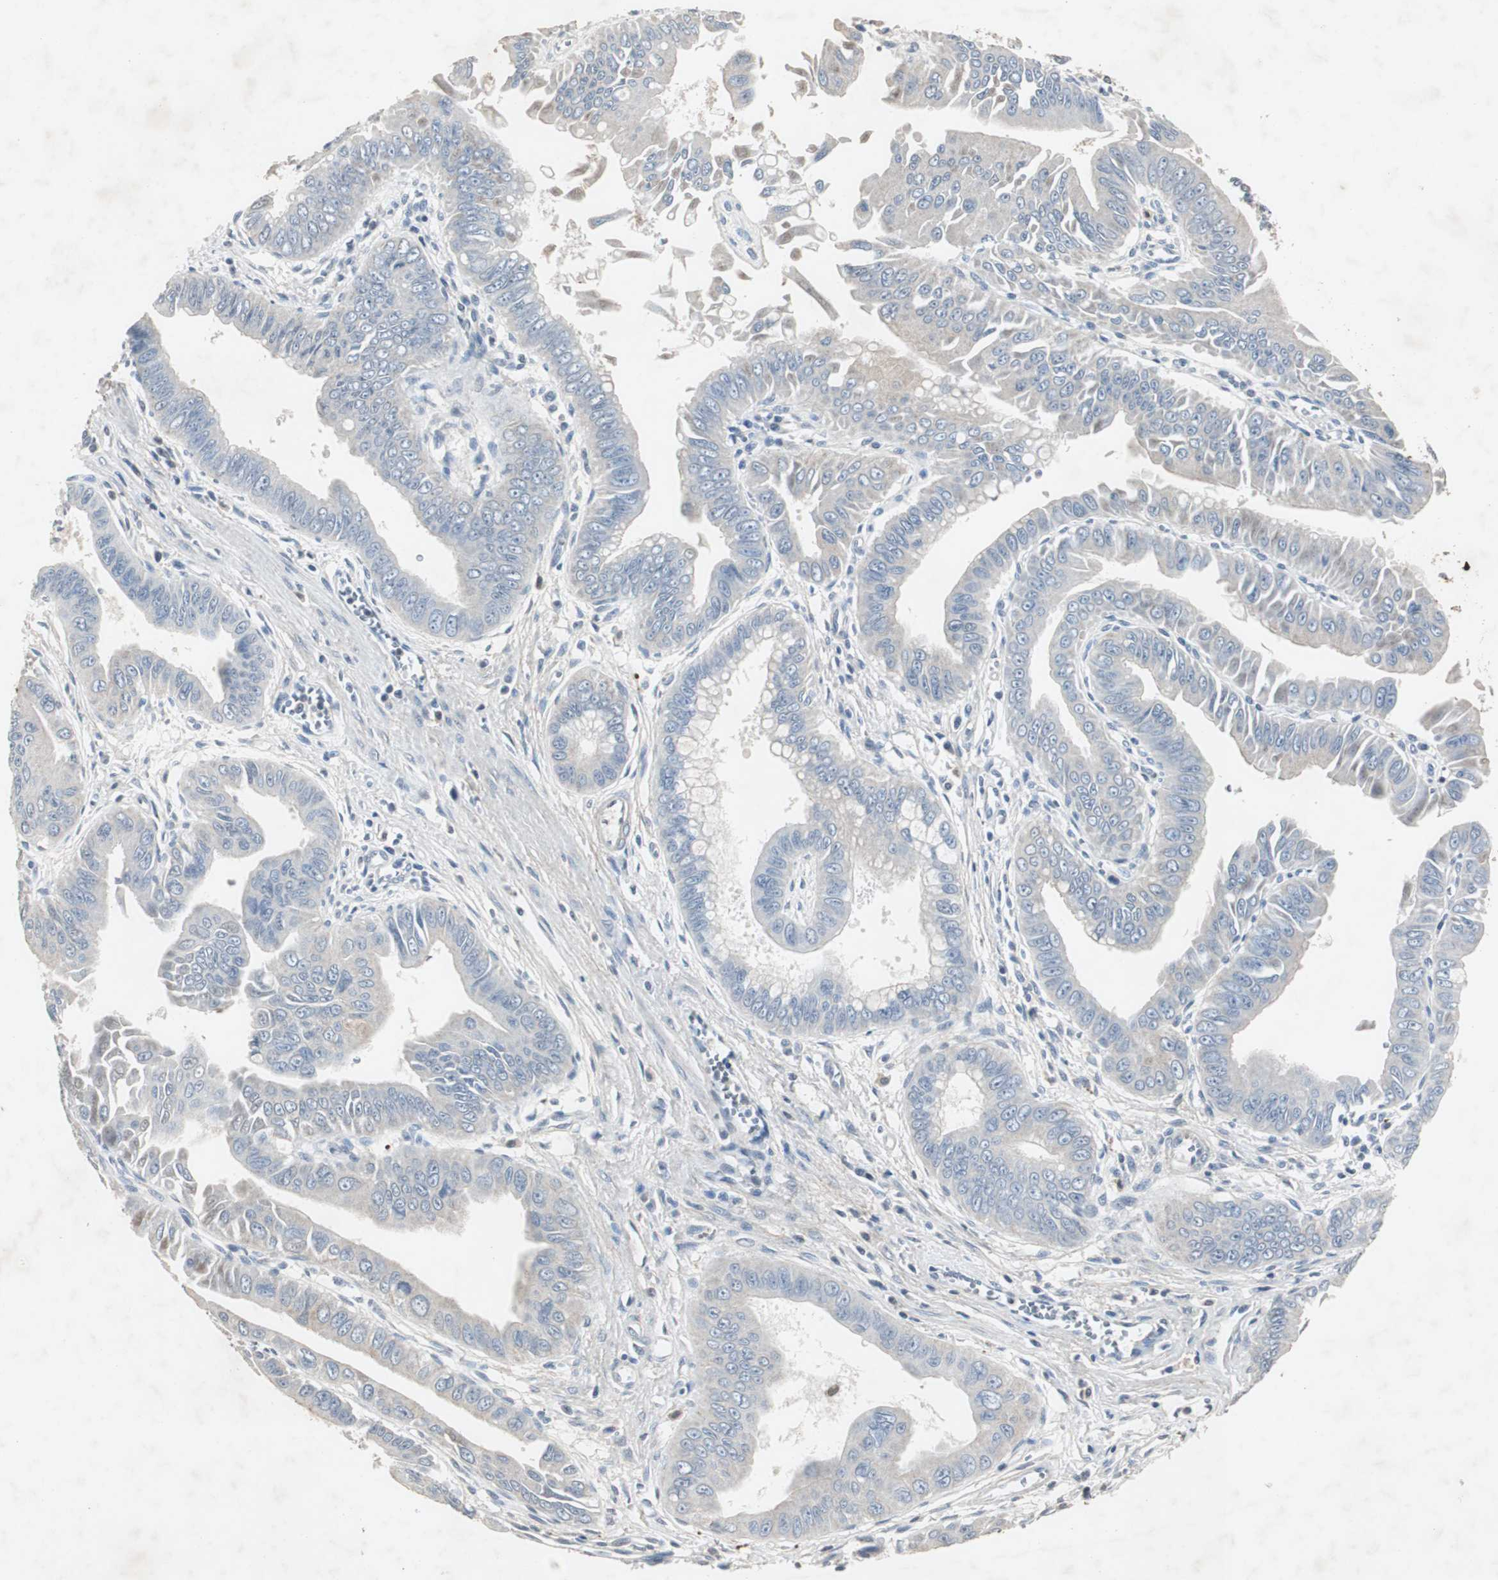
{"staining": {"intensity": "negative", "quantity": "none", "location": "none"}, "tissue": "pancreatic cancer", "cell_type": "Tumor cells", "image_type": "cancer", "snomed": [{"axis": "morphology", "description": "Normal tissue, NOS"}, {"axis": "topography", "description": "Lymph node"}], "caption": "Pancreatic cancer was stained to show a protein in brown. There is no significant expression in tumor cells.", "gene": "ADNP2", "patient": {"sex": "male", "age": 50}}